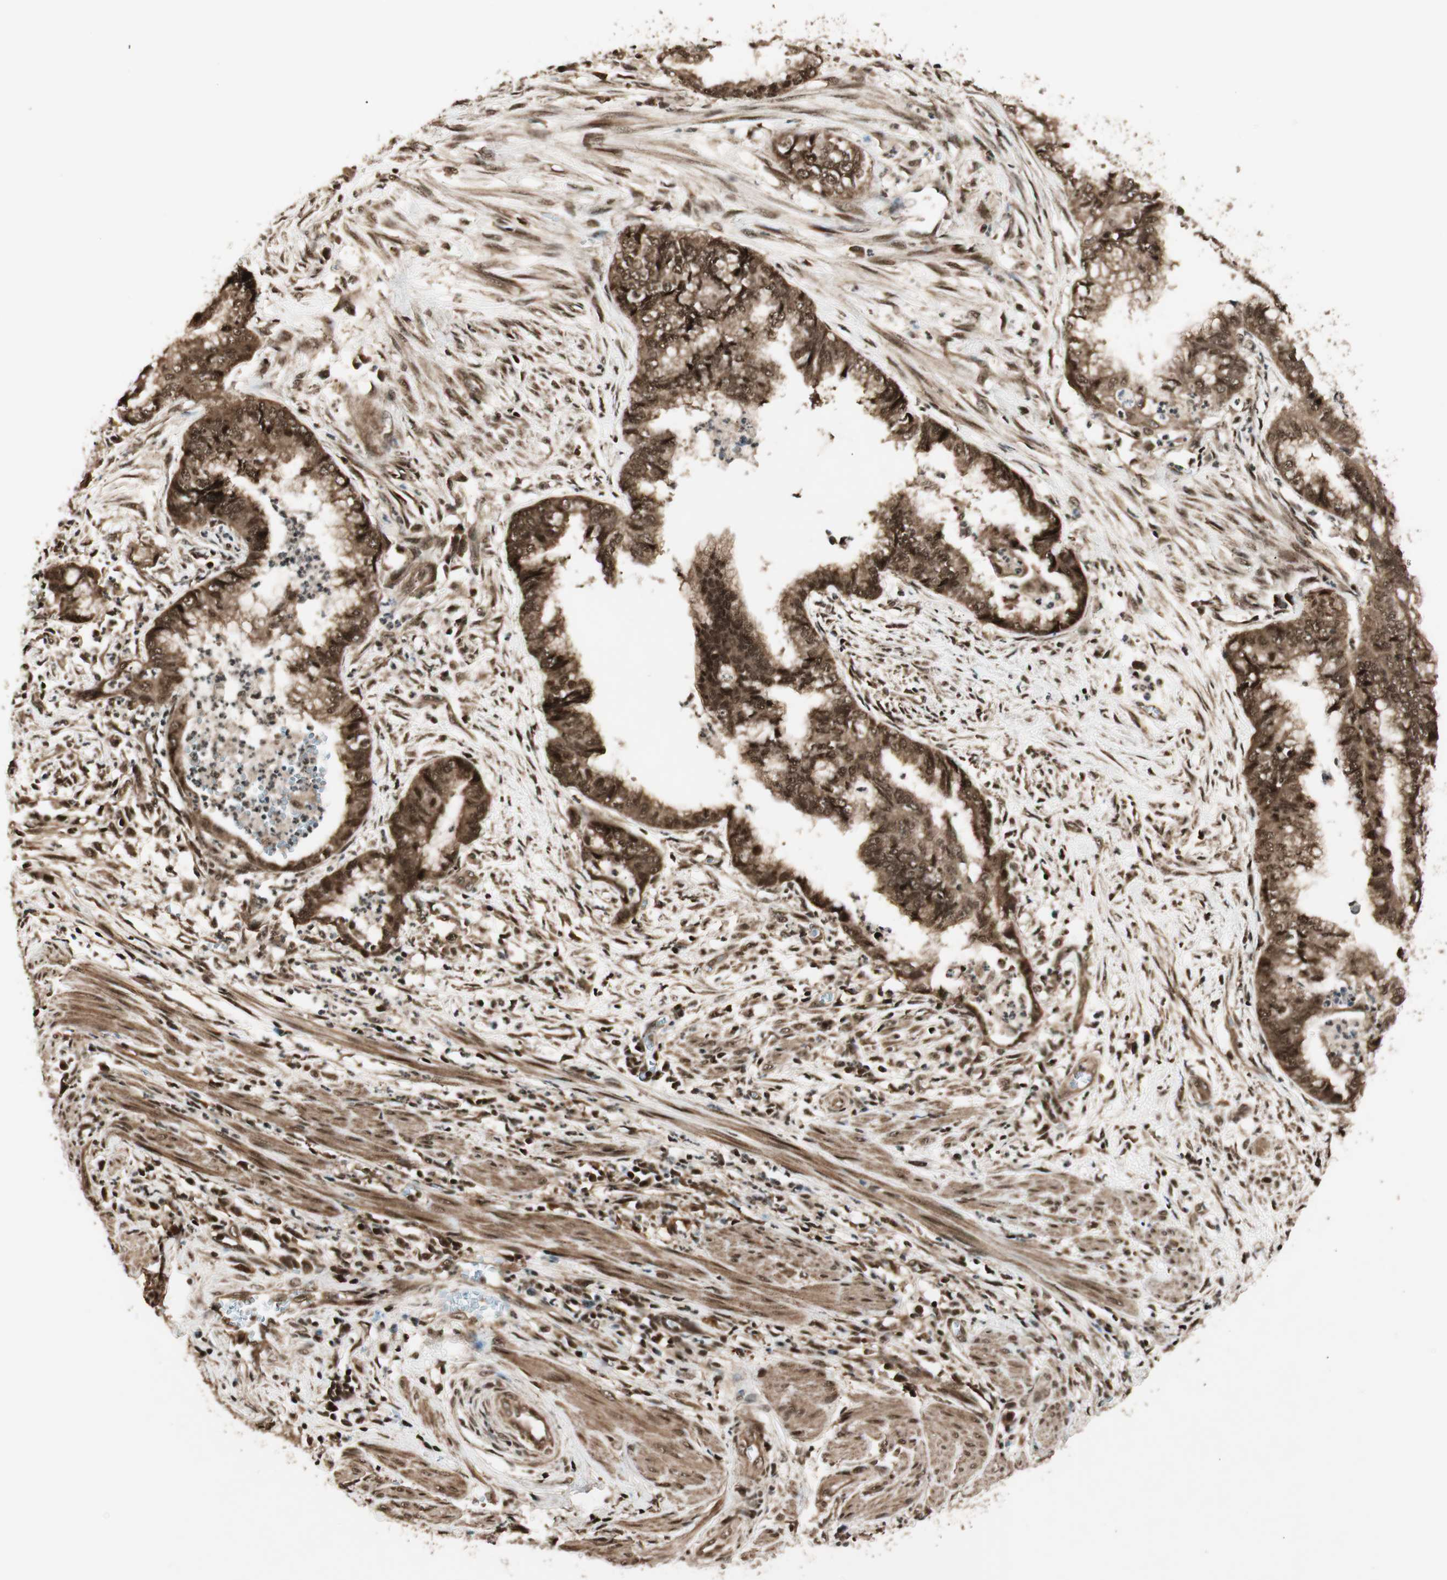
{"staining": {"intensity": "strong", "quantity": ">75%", "location": "cytoplasmic/membranous,nuclear"}, "tissue": "endometrial cancer", "cell_type": "Tumor cells", "image_type": "cancer", "snomed": [{"axis": "morphology", "description": "Necrosis, NOS"}, {"axis": "morphology", "description": "Adenocarcinoma, NOS"}, {"axis": "topography", "description": "Endometrium"}], "caption": "Immunohistochemical staining of endometrial cancer (adenocarcinoma) shows strong cytoplasmic/membranous and nuclear protein staining in about >75% of tumor cells.", "gene": "RPA3", "patient": {"sex": "female", "age": 79}}